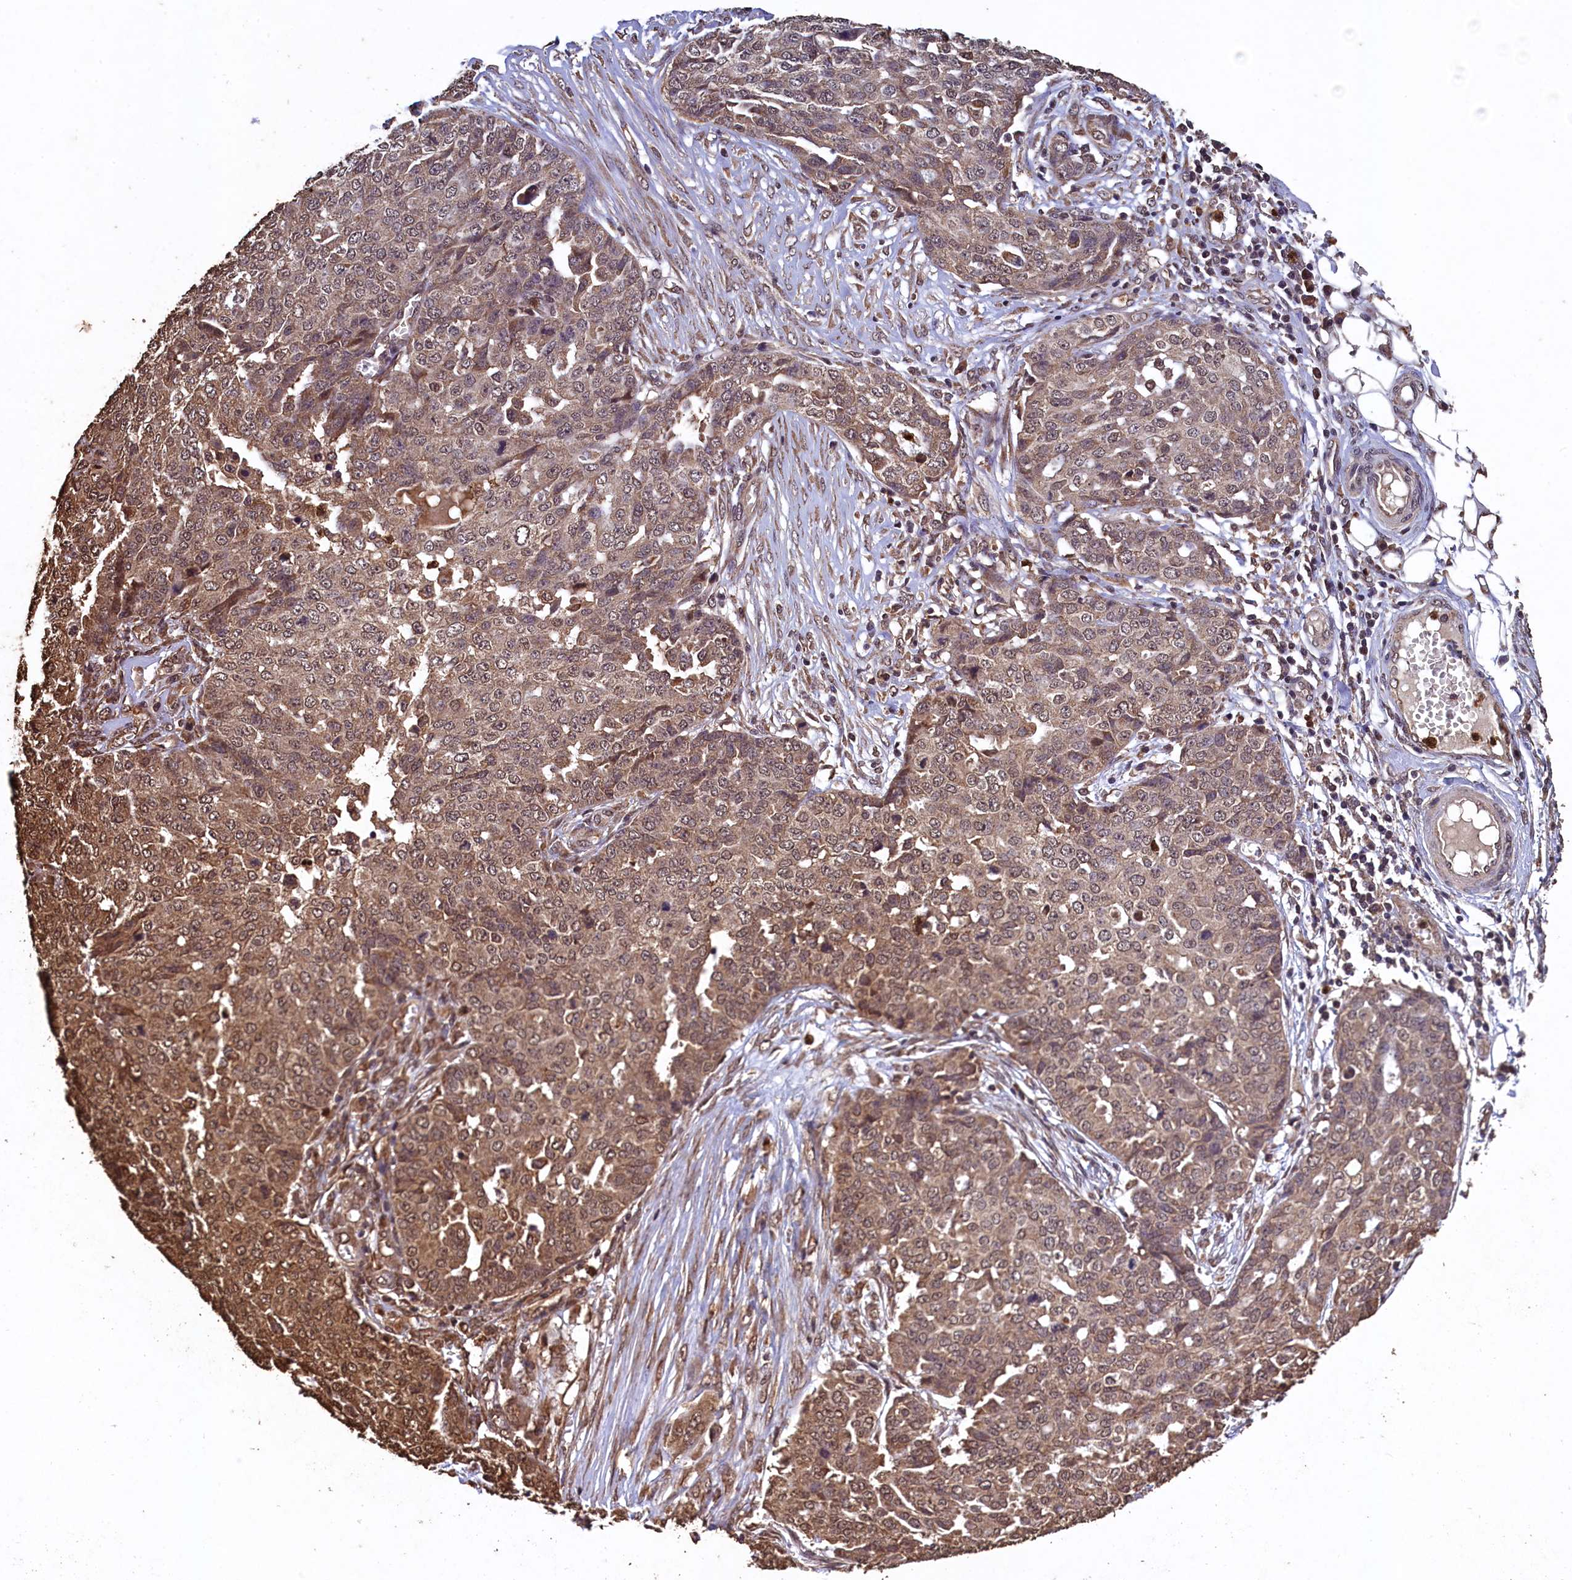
{"staining": {"intensity": "moderate", "quantity": "25%-75%", "location": "cytoplasmic/membranous,nuclear"}, "tissue": "ovarian cancer", "cell_type": "Tumor cells", "image_type": "cancer", "snomed": [{"axis": "morphology", "description": "Cystadenocarcinoma, serous, NOS"}, {"axis": "topography", "description": "Soft tissue"}, {"axis": "topography", "description": "Ovary"}], "caption": "Protein expression analysis of human serous cystadenocarcinoma (ovarian) reveals moderate cytoplasmic/membranous and nuclear staining in about 25%-75% of tumor cells. The staining was performed using DAB to visualize the protein expression in brown, while the nuclei were stained in blue with hematoxylin (Magnification: 20x).", "gene": "CEP57L1", "patient": {"sex": "female", "age": 57}}